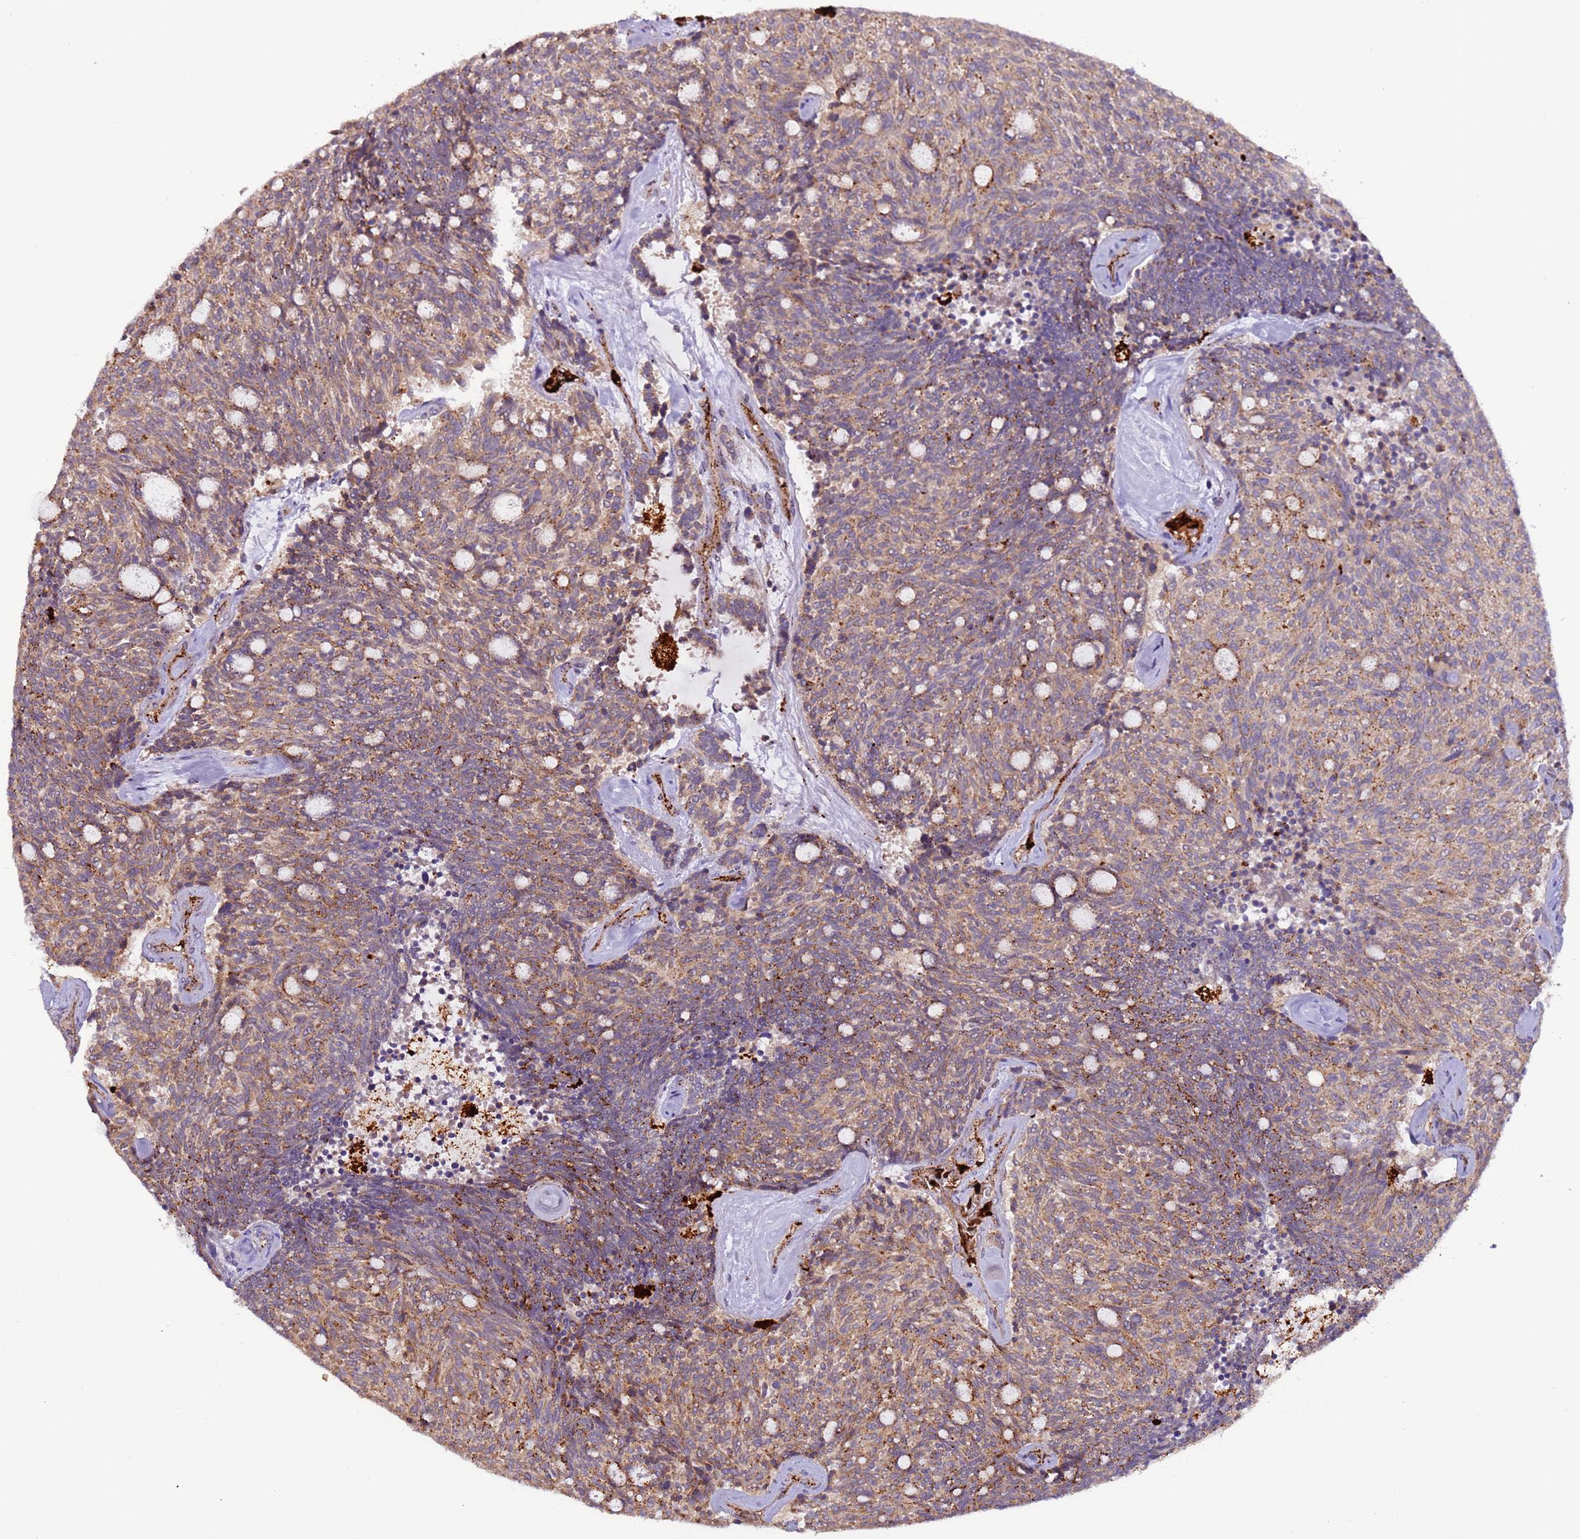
{"staining": {"intensity": "moderate", "quantity": ">75%", "location": "cytoplasmic/membranous"}, "tissue": "carcinoid", "cell_type": "Tumor cells", "image_type": "cancer", "snomed": [{"axis": "morphology", "description": "Carcinoid, malignant, NOS"}, {"axis": "topography", "description": "Pancreas"}], "caption": "There is medium levels of moderate cytoplasmic/membranous positivity in tumor cells of carcinoid, as demonstrated by immunohistochemical staining (brown color).", "gene": "VPS36", "patient": {"sex": "female", "age": 54}}